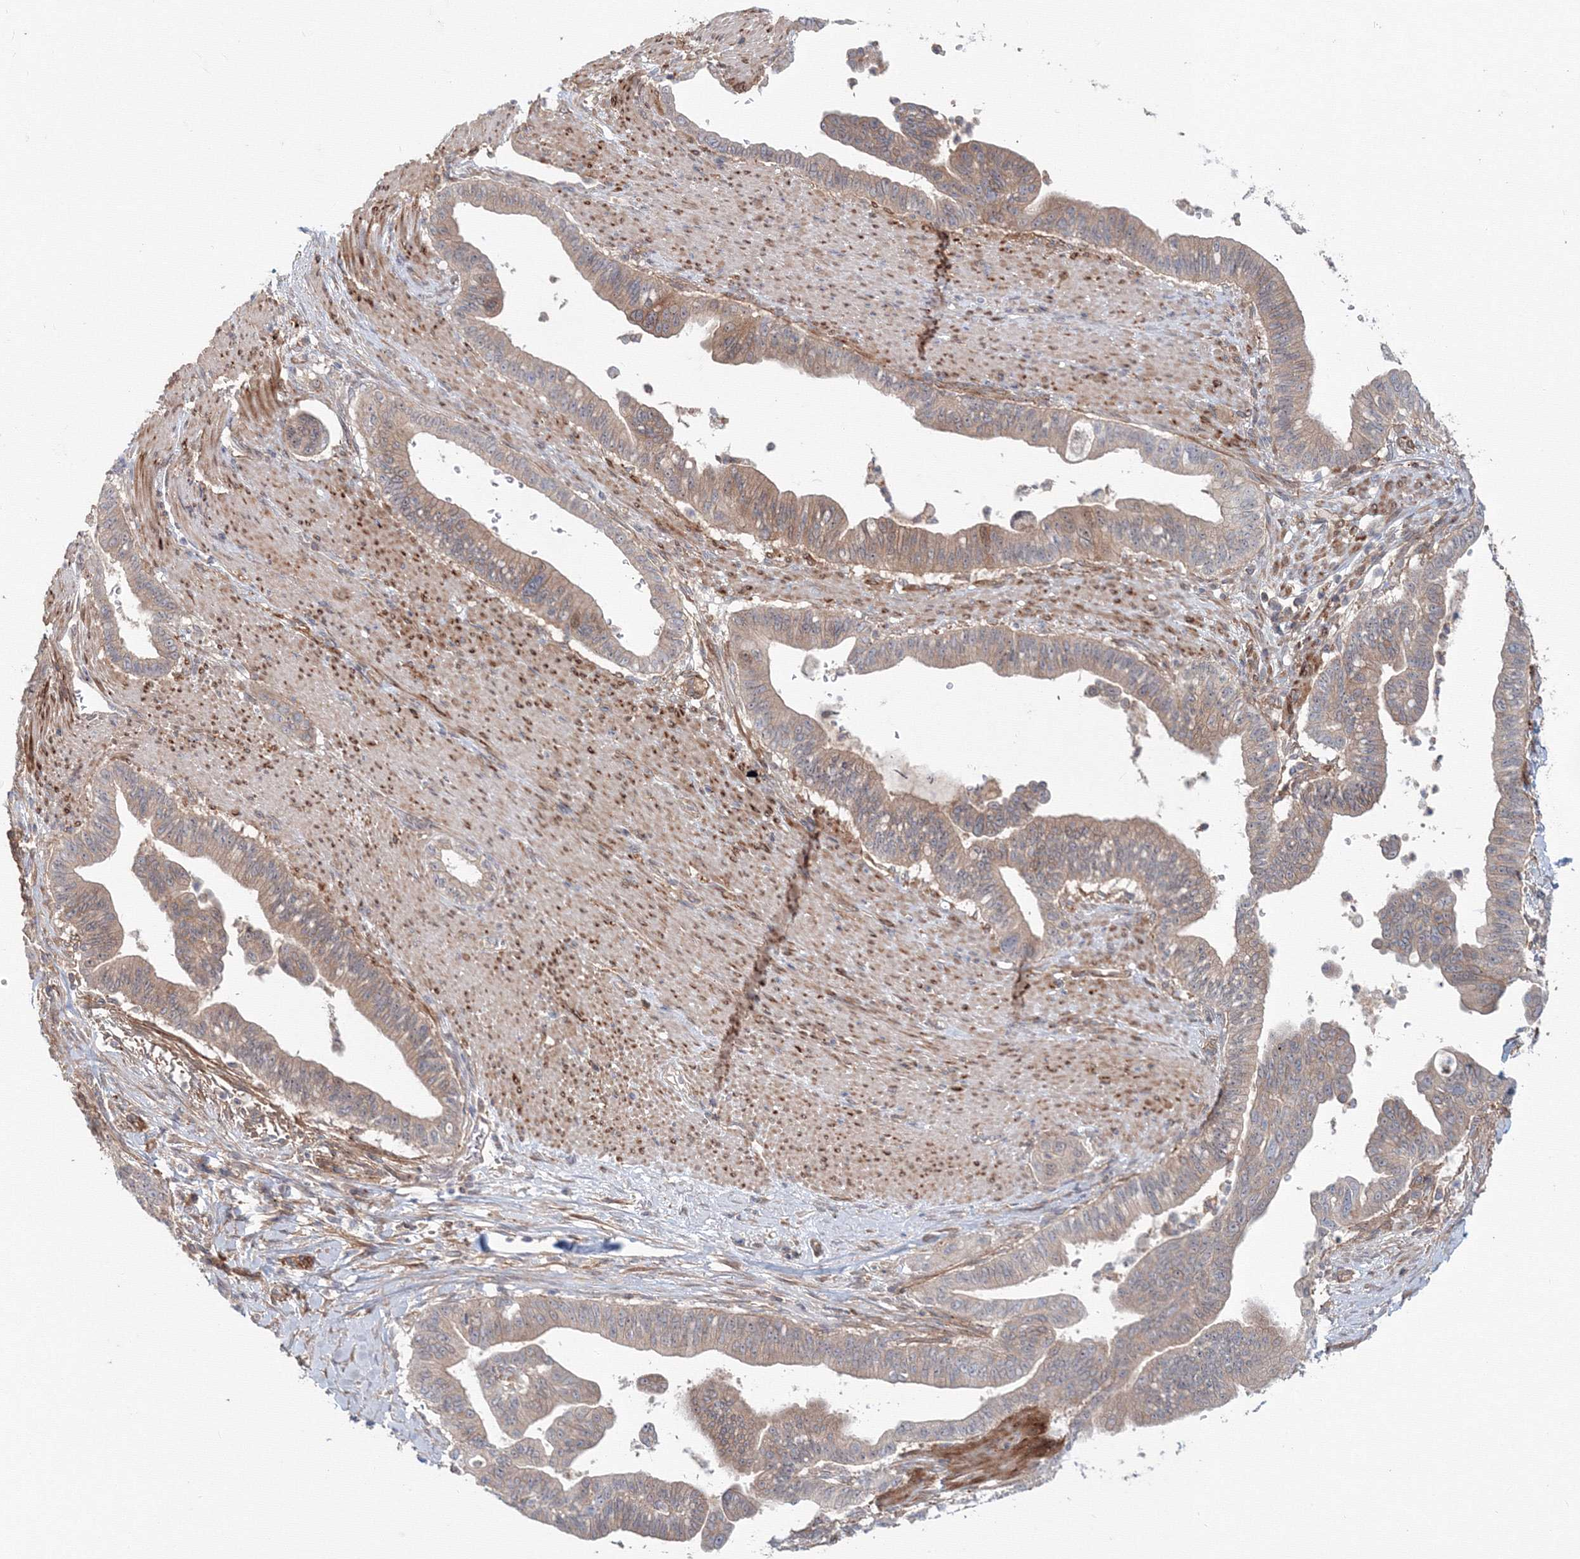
{"staining": {"intensity": "weak", "quantity": "25%-75%", "location": "cytoplasmic/membranous"}, "tissue": "pancreatic cancer", "cell_type": "Tumor cells", "image_type": "cancer", "snomed": [{"axis": "morphology", "description": "Adenocarcinoma, NOS"}, {"axis": "topography", "description": "Pancreas"}], "caption": "Weak cytoplasmic/membranous protein positivity is seen in approximately 25%-75% of tumor cells in pancreatic adenocarcinoma. Using DAB (brown) and hematoxylin (blue) stains, captured at high magnification using brightfield microscopy.", "gene": "SH3PXD2A", "patient": {"sex": "male", "age": 70}}